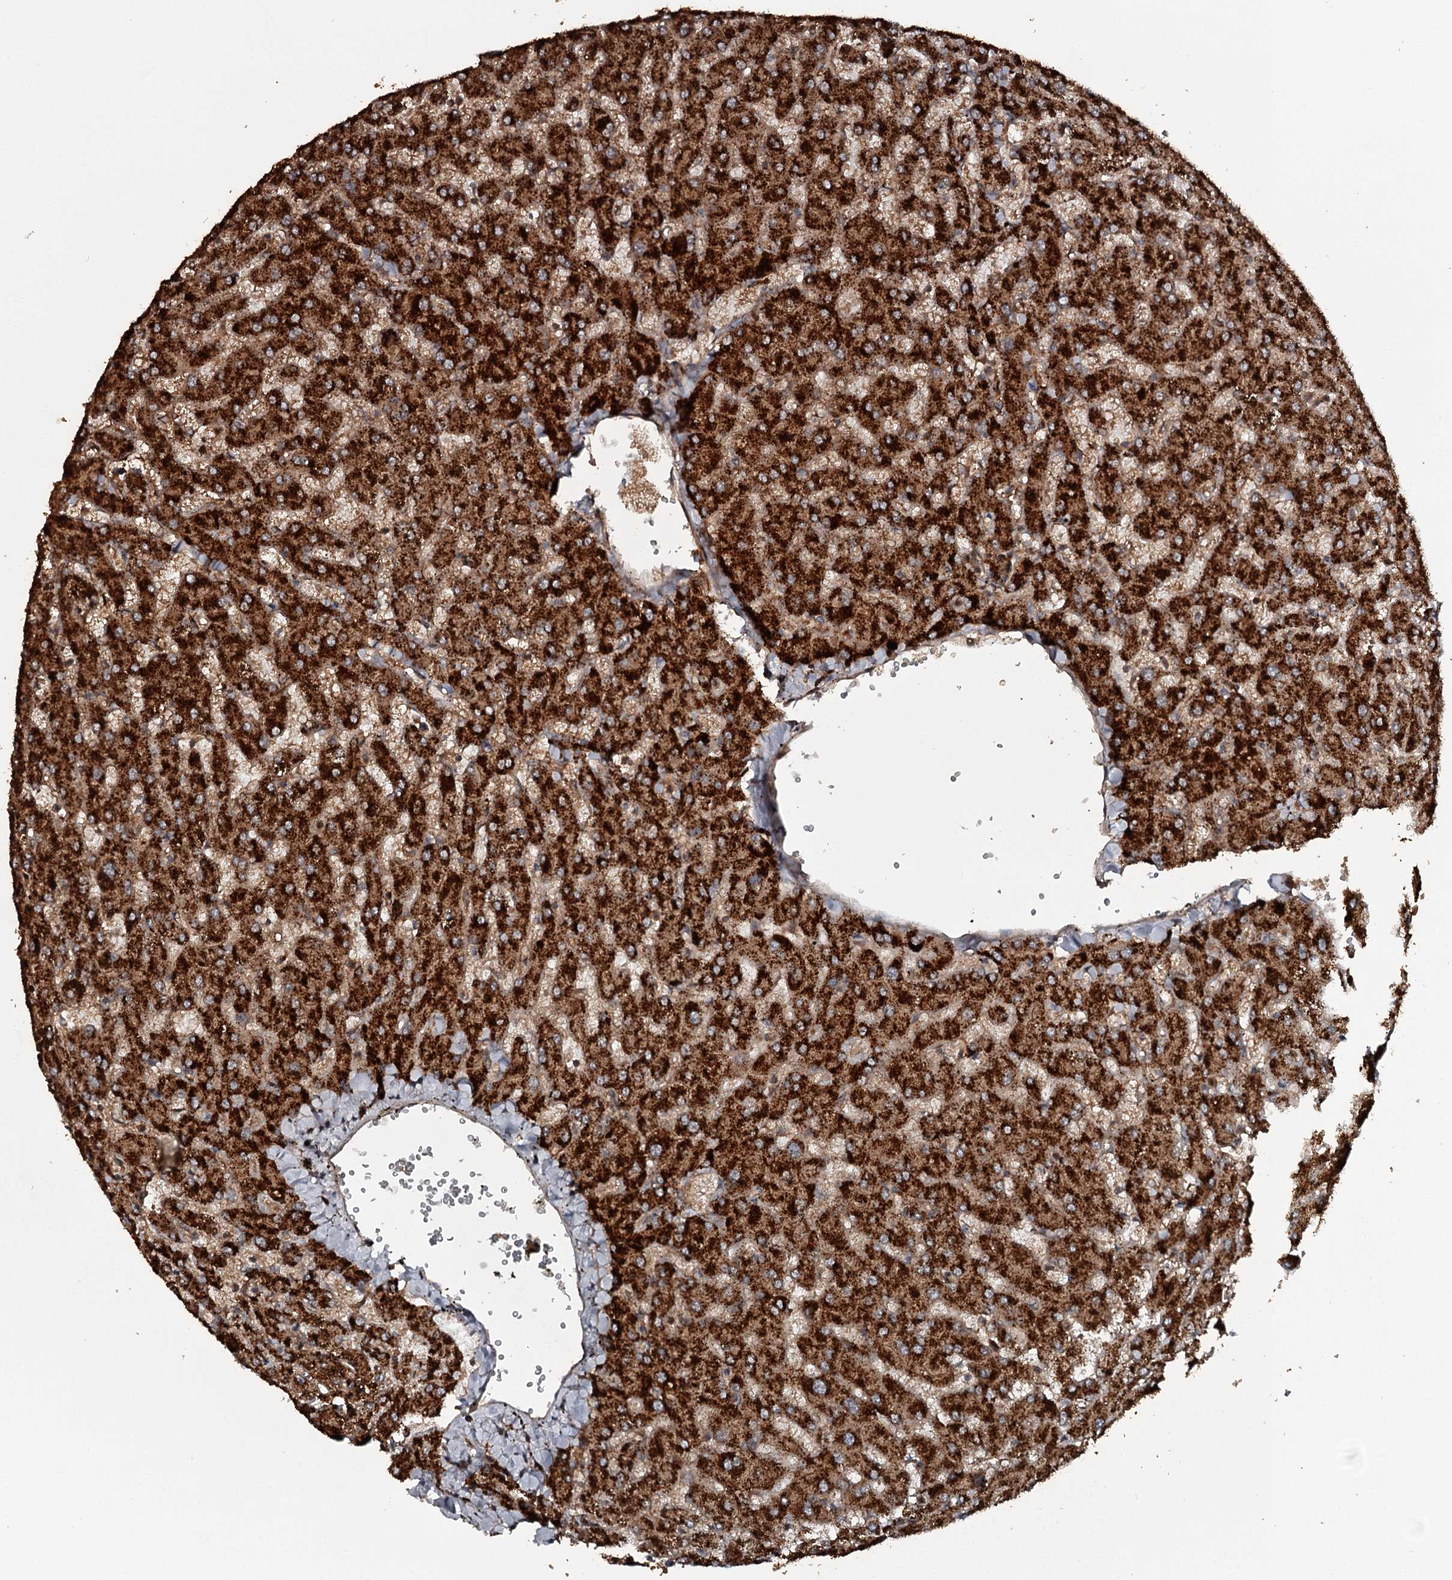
{"staining": {"intensity": "moderate", "quantity": ">75%", "location": "cytoplasmic/membranous"}, "tissue": "liver", "cell_type": "Cholangiocytes", "image_type": "normal", "snomed": [{"axis": "morphology", "description": "Normal tissue, NOS"}, {"axis": "topography", "description": "Liver"}], "caption": "The image displays staining of benign liver, revealing moderate cytoplasmic/membranous protein positivity (brown color) within cholangiocytes.", "gene": "RAB21", "patient": {"sex": "female", "age": 63}}